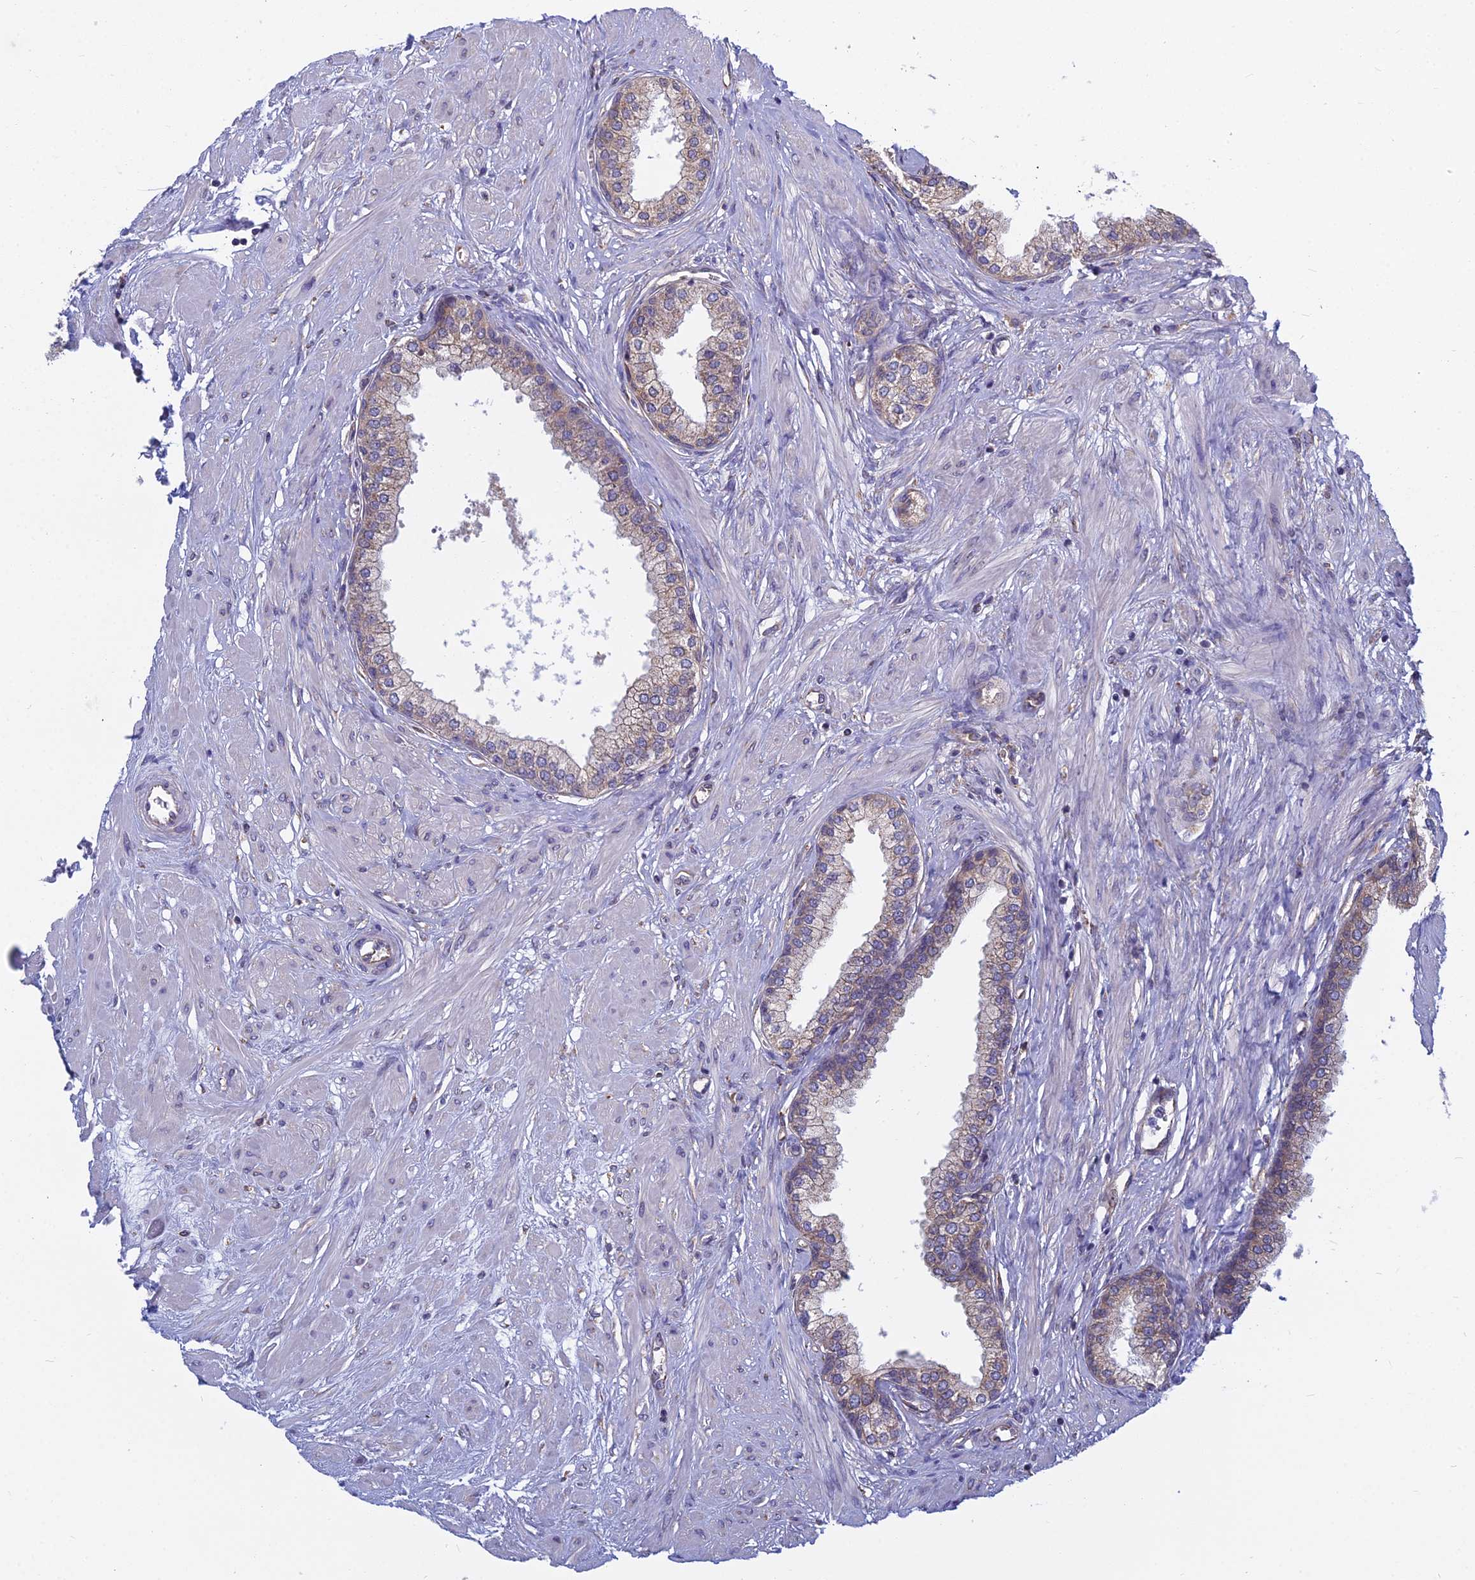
{"staining": {"intensity": "moderate", "quantity": "25%-75%", "location": "cytoplasmic/membranous"}, "tissue": "prostate", "cell_type": "Glandular cells", "image_type": "normal", "snomed": [{"axis": "morphology", "description": "Normal tissue, NOS"}, {"axis": "topography", "description": "Prostate"}], "caption": "Protein staining by IHC demonstrates moderate cytoplasmic/membranous positivity in approximately 25%-75% of glandular cells in normal prostate.", "gene": "KIAA1143", "patient": {"sex": "male", "age": 60}}